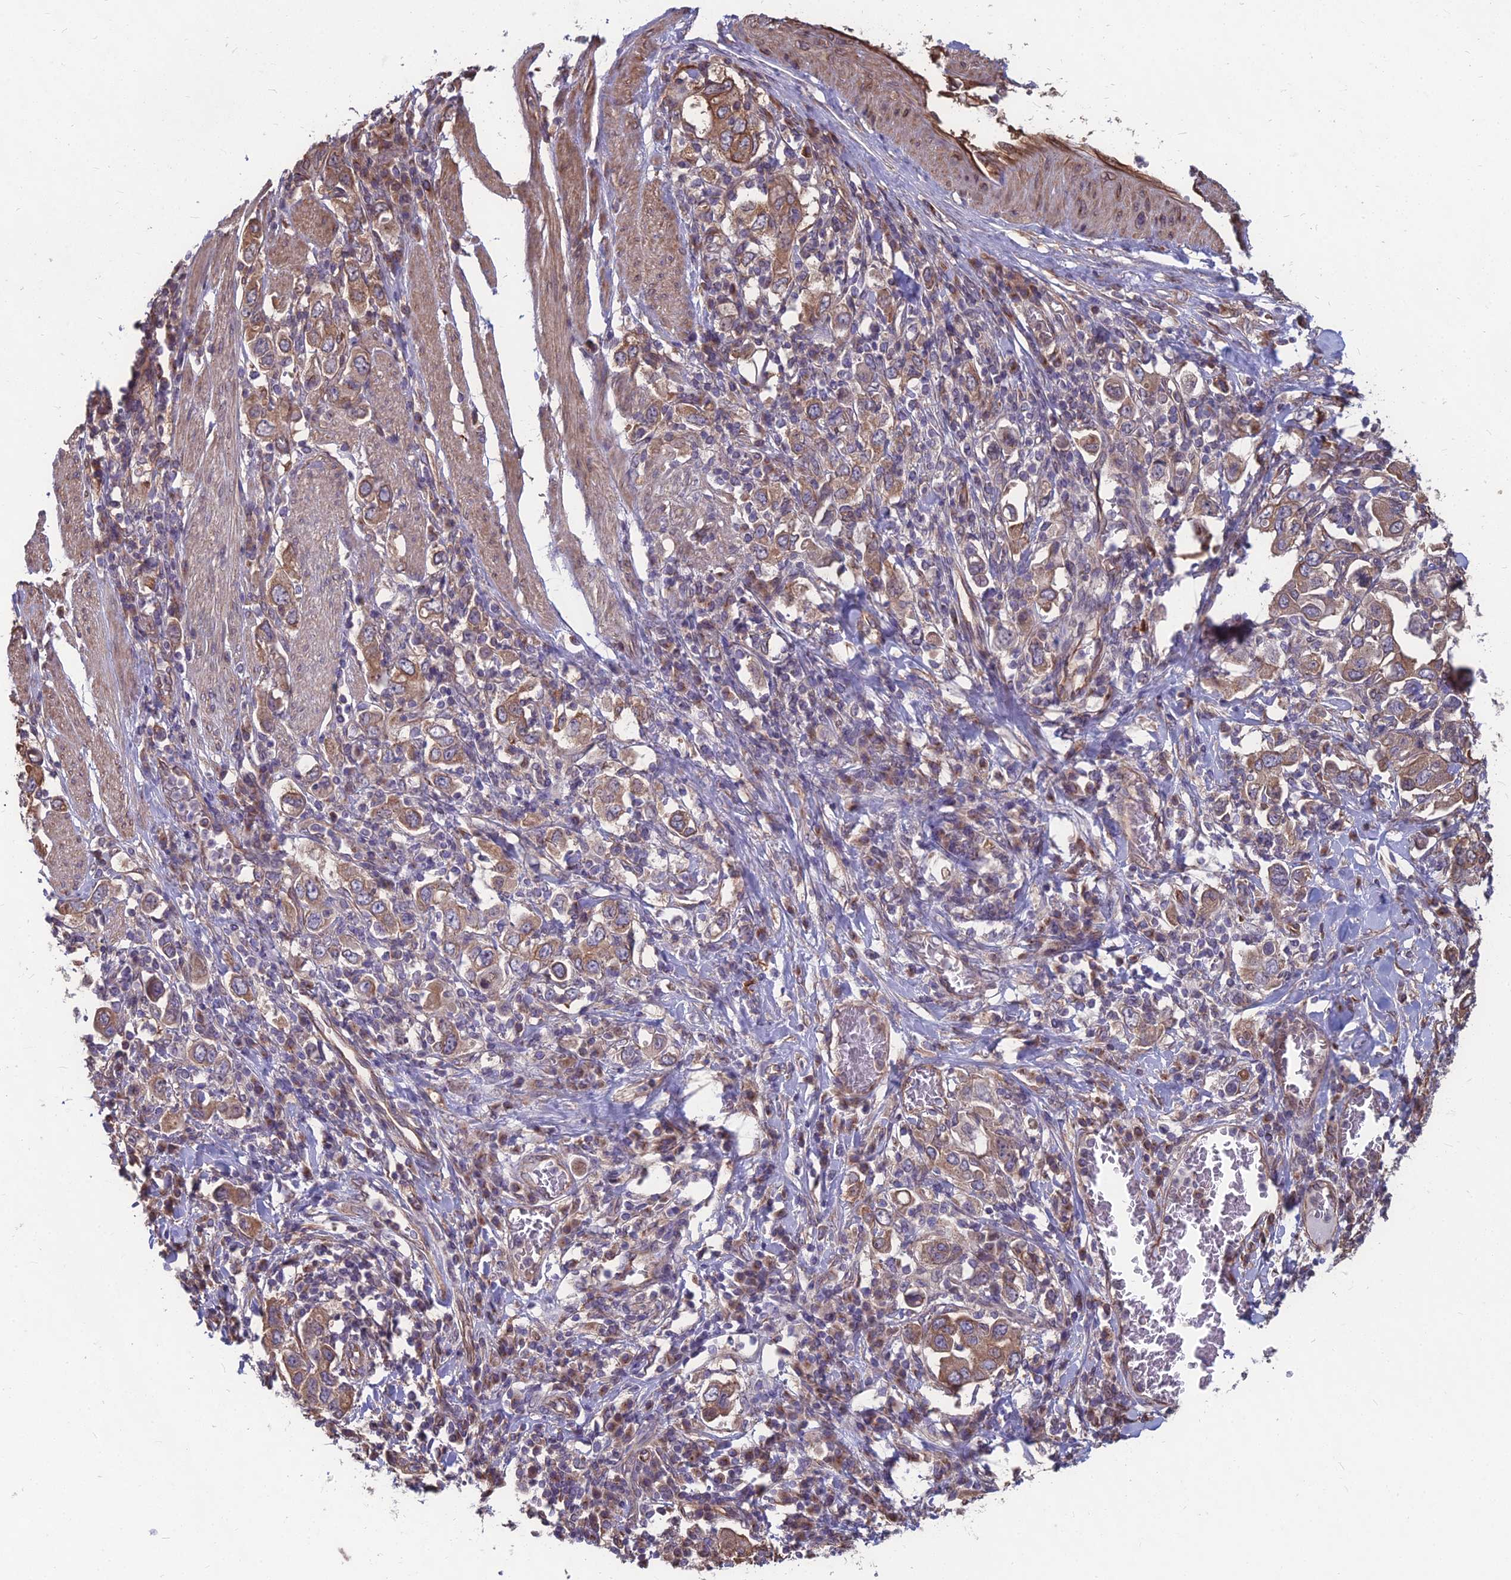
{"staining": {"intensity": "moderate", "quantity": "25%-75%", "location": "cytoplasmic/membranous"}, "tissue": "stomach cancer", "cell_type": "Tumor cells", "image_type": "cancer", "snomed": [{"axis": "morphology", "description": "Adenocarcinoma, NOS"}, {"axis": "topography", "description": "Stomach, upper"}], "caption": "Adenocarcinoma (stomach) stained with DAB (3,3'-diaminobenzidine) immunohistochemistry exhibits medium levels of moderate cytoplasmic/membranous positivity in approximately 25%-75% of tumor cells.", "gene": "LSM6", "patient": {"sex": "male", "age": 62}}